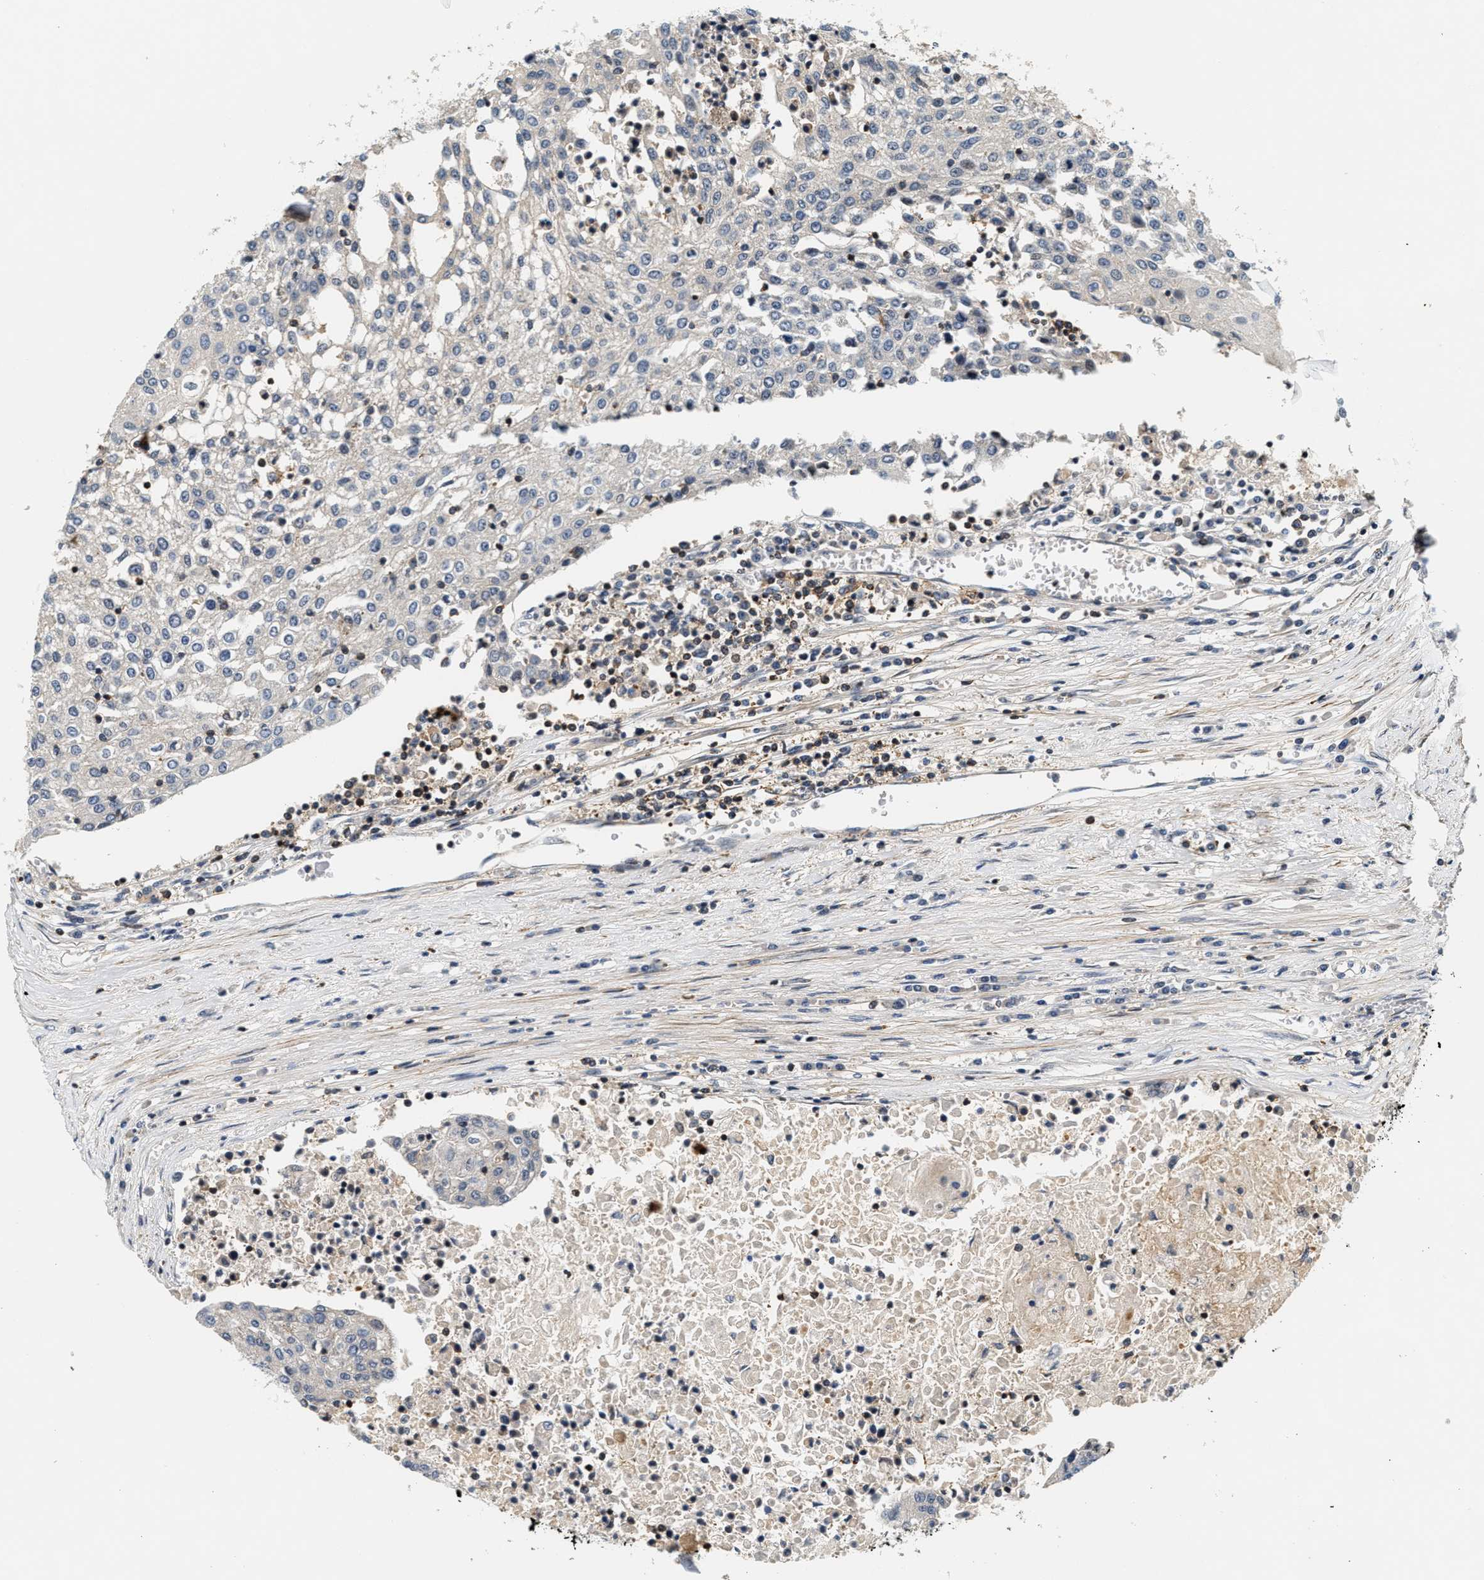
{"staining": {"intensity": "negative", "quantity": "none", "location": "none"}, "tissue": "urothelial cancer", "cell_type": "Tumor cells", "image_type": "cancer", "snomed": [{"axis": "morphology", "description": "Urothelial carcinoma, High grade"}, {"axis": "topography", "description": "Urinary bladder"}], "caption": "This is a micrograph of immunohistochemistry (IHC) staining of urothelial carcinoma (high-grade), which shows no expression in tumor cells.", "gene": "SAMD9", "patient": {"sex": "female", "age": 85}}